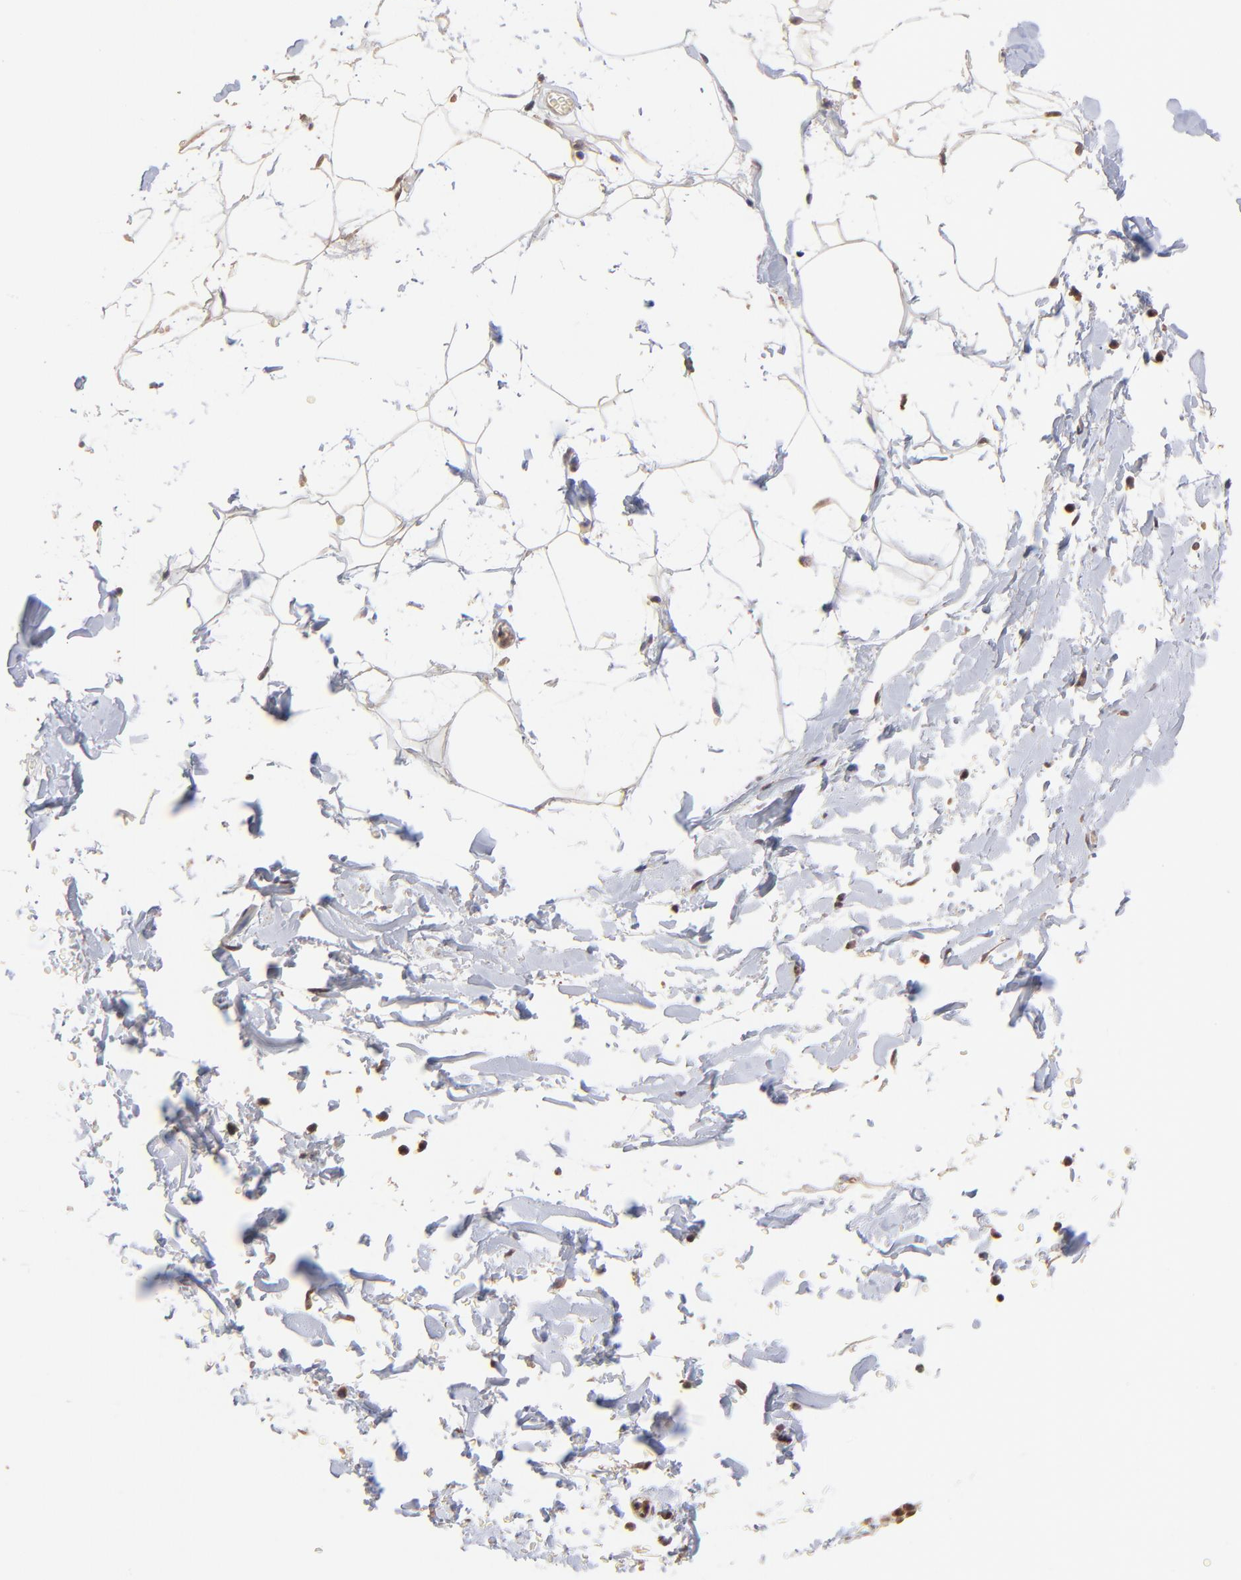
{"staining": {"intensity": "weak", "quantity": "25%-75%", "location": "cytoplasmic/membranous"}, "tissue": "adipose tissue", "cell_type": "Adipocytes", "image_type": "normal", "snomed": [{"axis": "morphology", "description": "Normal tissue, NOS"}, {"axis": "topography", "description": "Soft tissue"}], "caption": "The immunohistochemical stain shows weak cytoplasmic/membranous expression in adipocytes of normal adipose tissue.", "gene": "BAIAP2L2", "patient": {"sex": "male", "age": 72}}